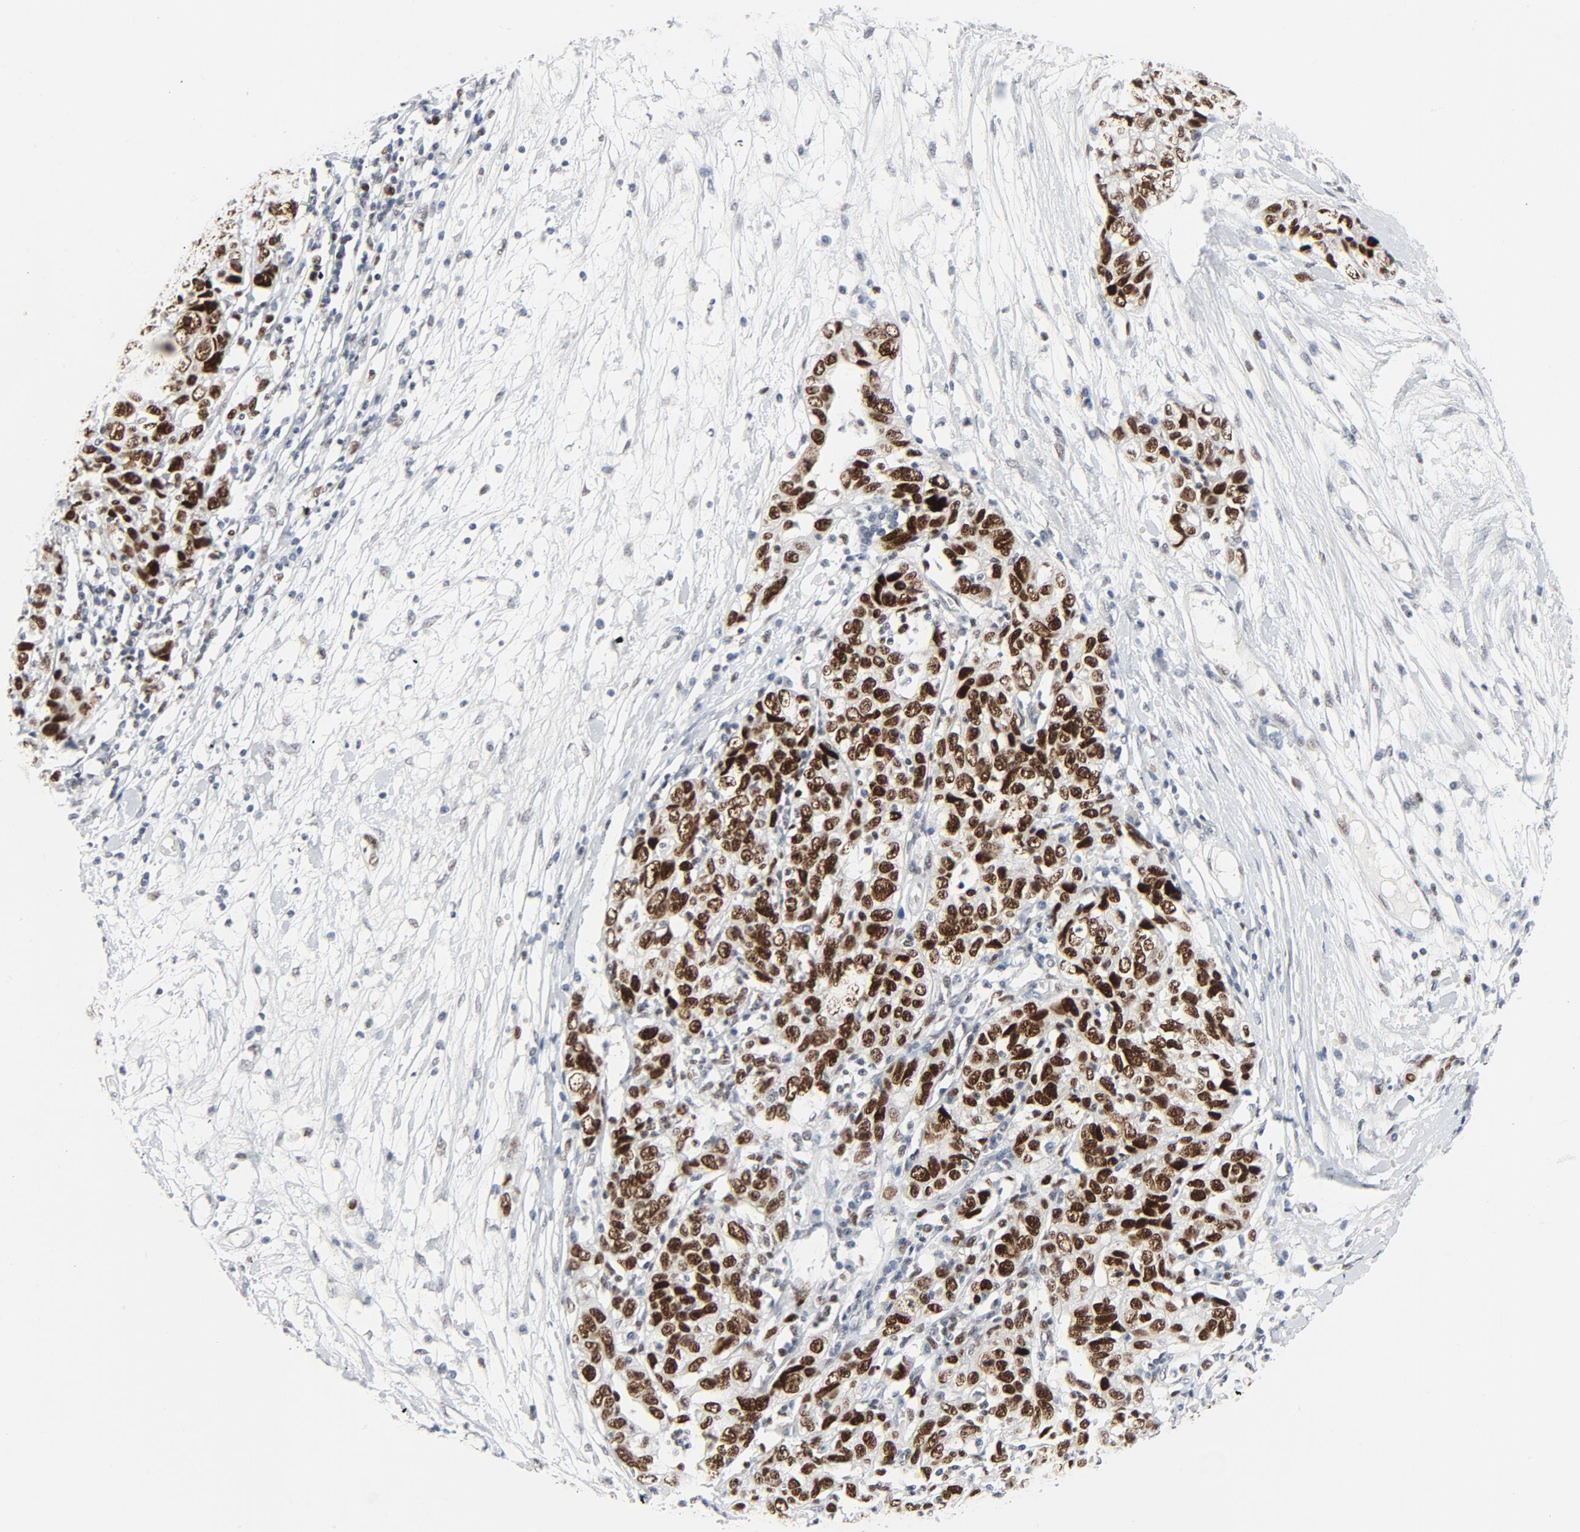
{"staining": {"intensity": "strong", "quantity": ">75%", "location": "nuclear"}, "tissue": "ovarian cancer", "cell_type": "Tumor cells", "image_type": "cancer", "snomed": [{"axis": "morphology", "description": "Cystadenocarcinoma, serous, NOS"}, {"axis": "topography", "description": "Ovary"}], "caption": "Immunohistochemistry micrograph of ovarian cancer (serous cystadenocarcinoma) stained for a protein (brown), which displays high levels of strong nuclear positivity in approximately >75% of tumor cells.", "gene": "POLD1", "patient": {"sex": "female", "age": 71}}